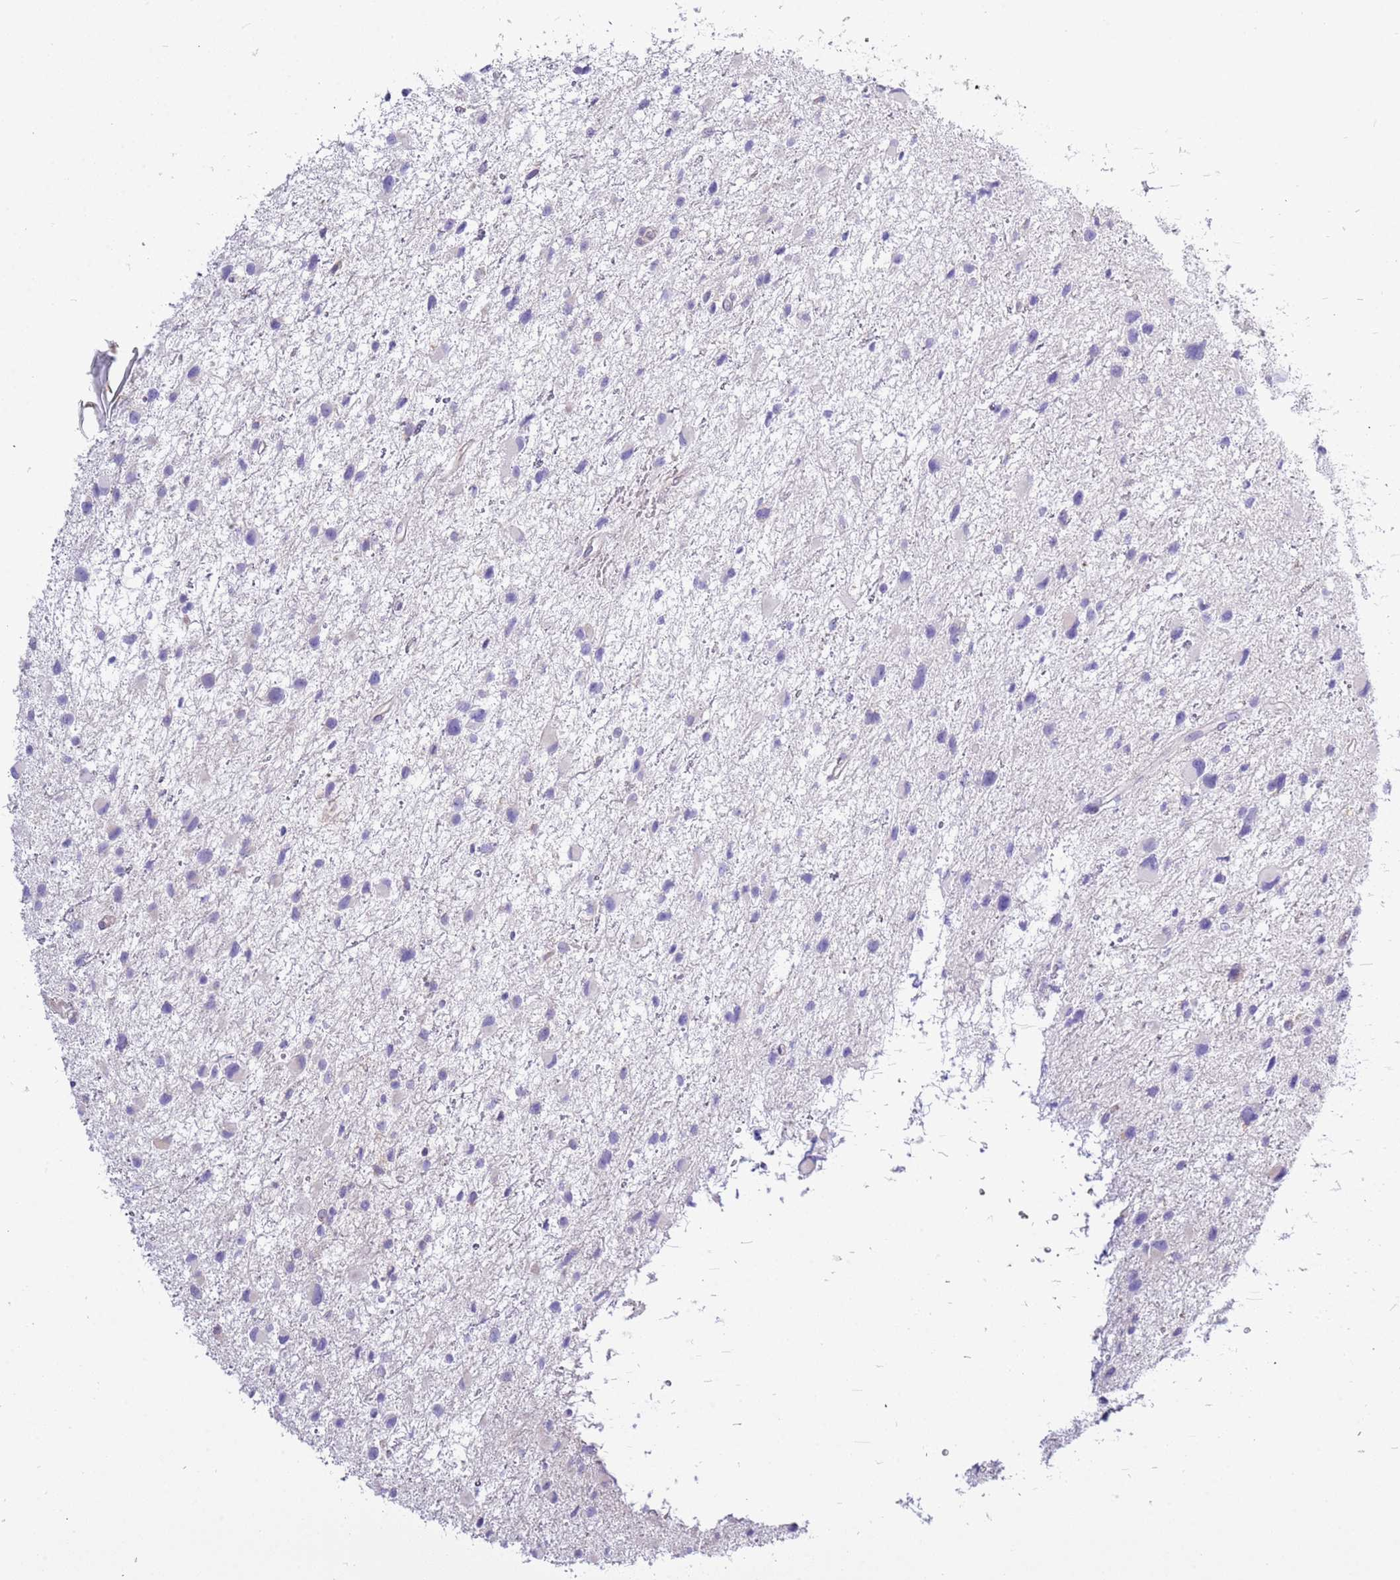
{"staining": {"intensity": "negative", "quantity": "none", "location": "none"}, "tissue": "glioma", "cell_type": "Tumor cells", "image_type": "cancer", "snomed": [{"axis": "morphology", "description": "Glioma, malignant, Low grade"}, {"axis": "topography", "description": "Brain"}], "caption": "There is no significant staining in tumor cells of low-grade glioma (malignant). (Immunohistochemistry, brightfield microscopy, high magnification).", "gene": "STIP1", "patient": {"sex": "female", "age": 32}}